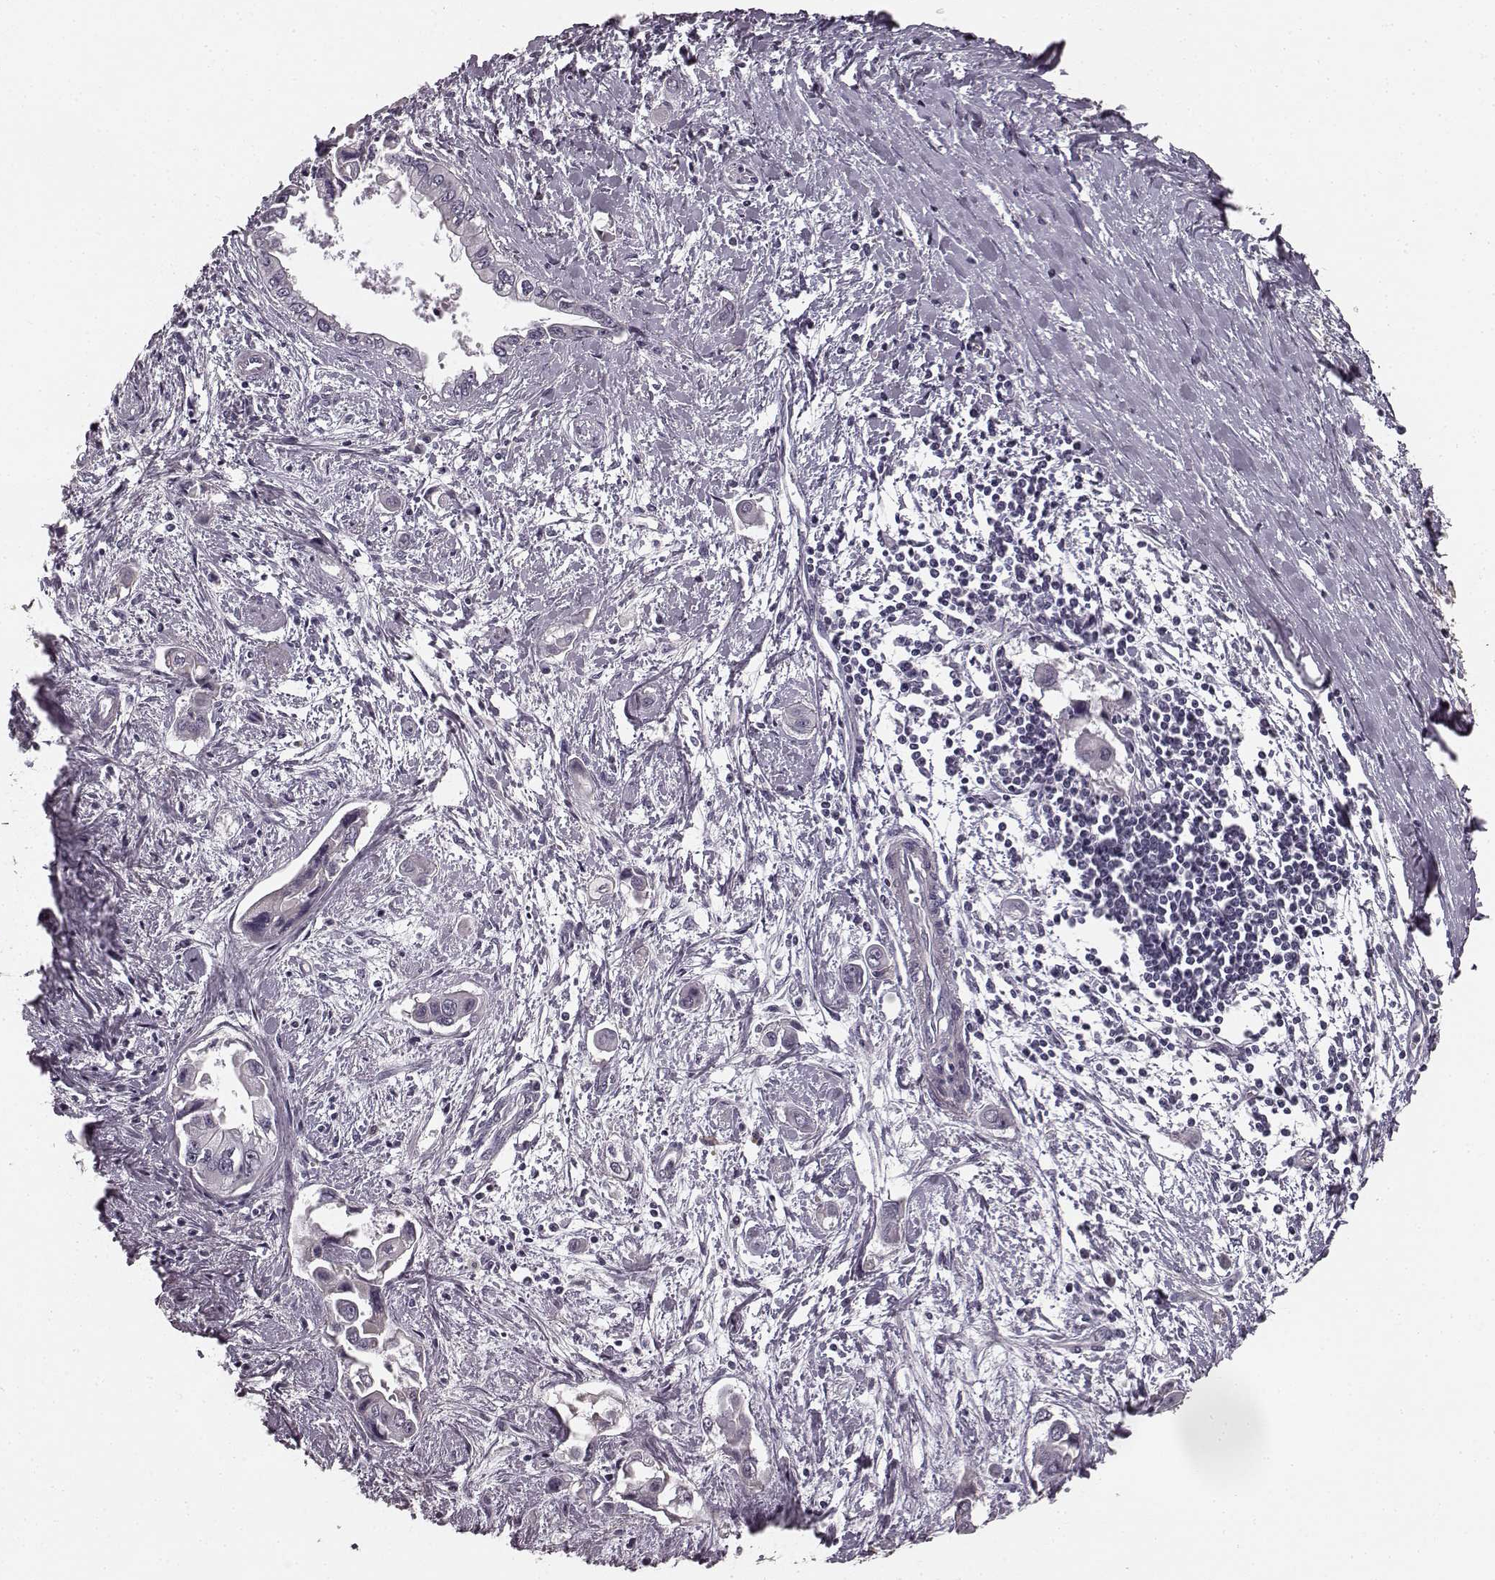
{"staining": {"intensity": "negative", "quantity": "none", "location": "none"}, "tissue": "pancreatic cancer", "cell_type": "Tumor cells", "image_type": "cancer", "snomed": [{"axis": "morphology", "description": "Adenocarcinoma, NOS"}, {"axis": "topography", "description": "Pancreas"}], "caption": "The histopathology image exhibits no staining of tumor cells in pancreatic cancer (adenocarcinoma). The staining was performed using DAB (3,3'-diaminobenzidine) to visualize the protein expression in brown, while the nuclei were stained in blue with hematoxylin (Magnification: 20x).", "gene": "RIT2", "patient": {"sex": "male", "age": 60}}